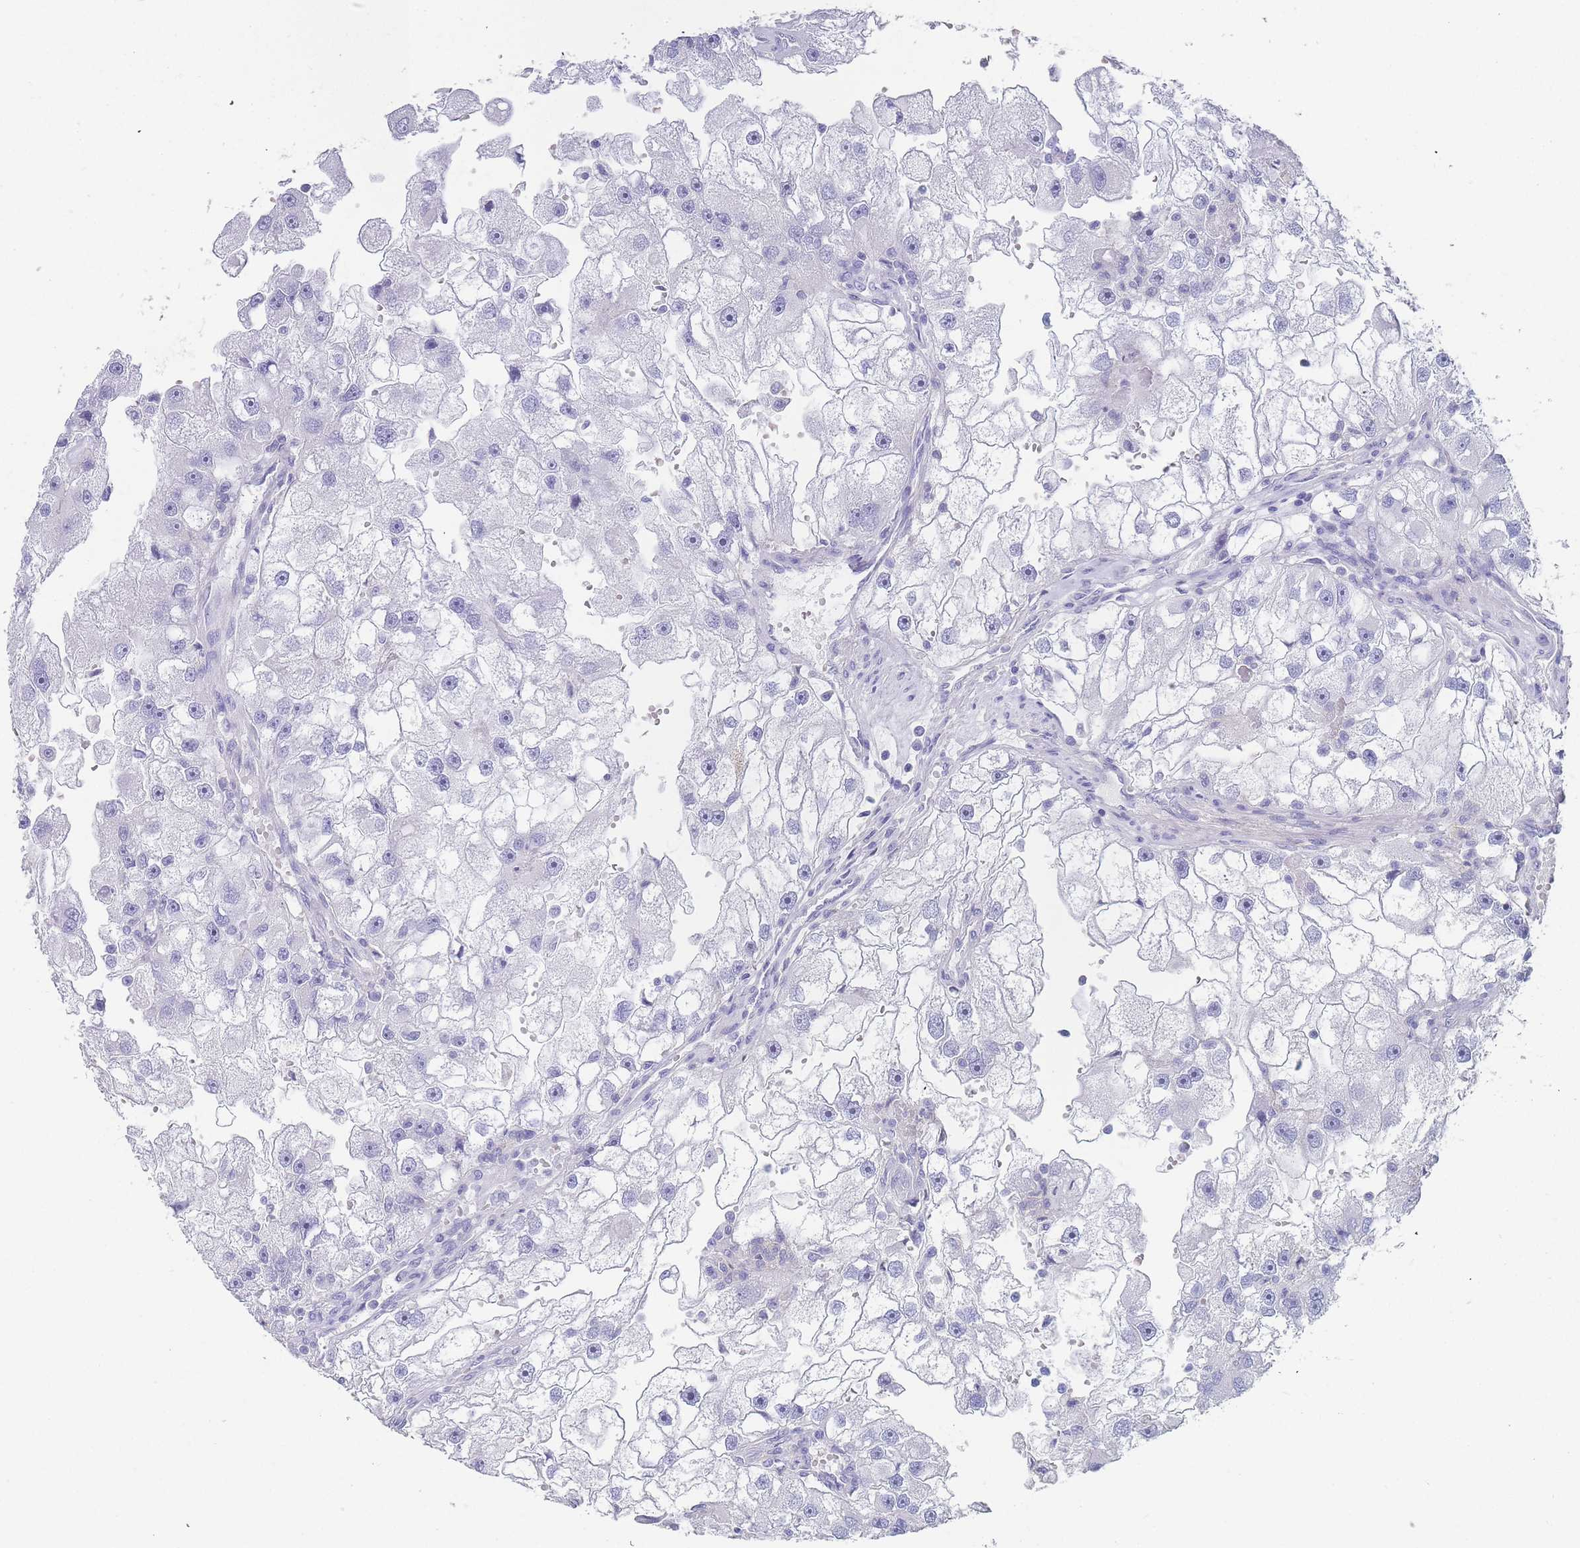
{"staining": {"intensity": "negative", "quantity": "none", "location": "none"}, "tissue": "renal cancer", "cell_type": "Tumor cells", "image_type": "cancer", "snomed": [{"axis": "morphology", "description": "Adenocarcinoma, NOS"}, {"axis": "topography", "description": "Kidney"}], "caption": "The photomicrograph reveals no significant positivity in tumor cells of renal cancer. (DAB (3,3'-diaminobenzidine) immunohistochemistry (IHC) visualized using brightfield microscopy, high magnification).", "gene": "NOP14", "patient": {"sex": "male", "age": 63}}